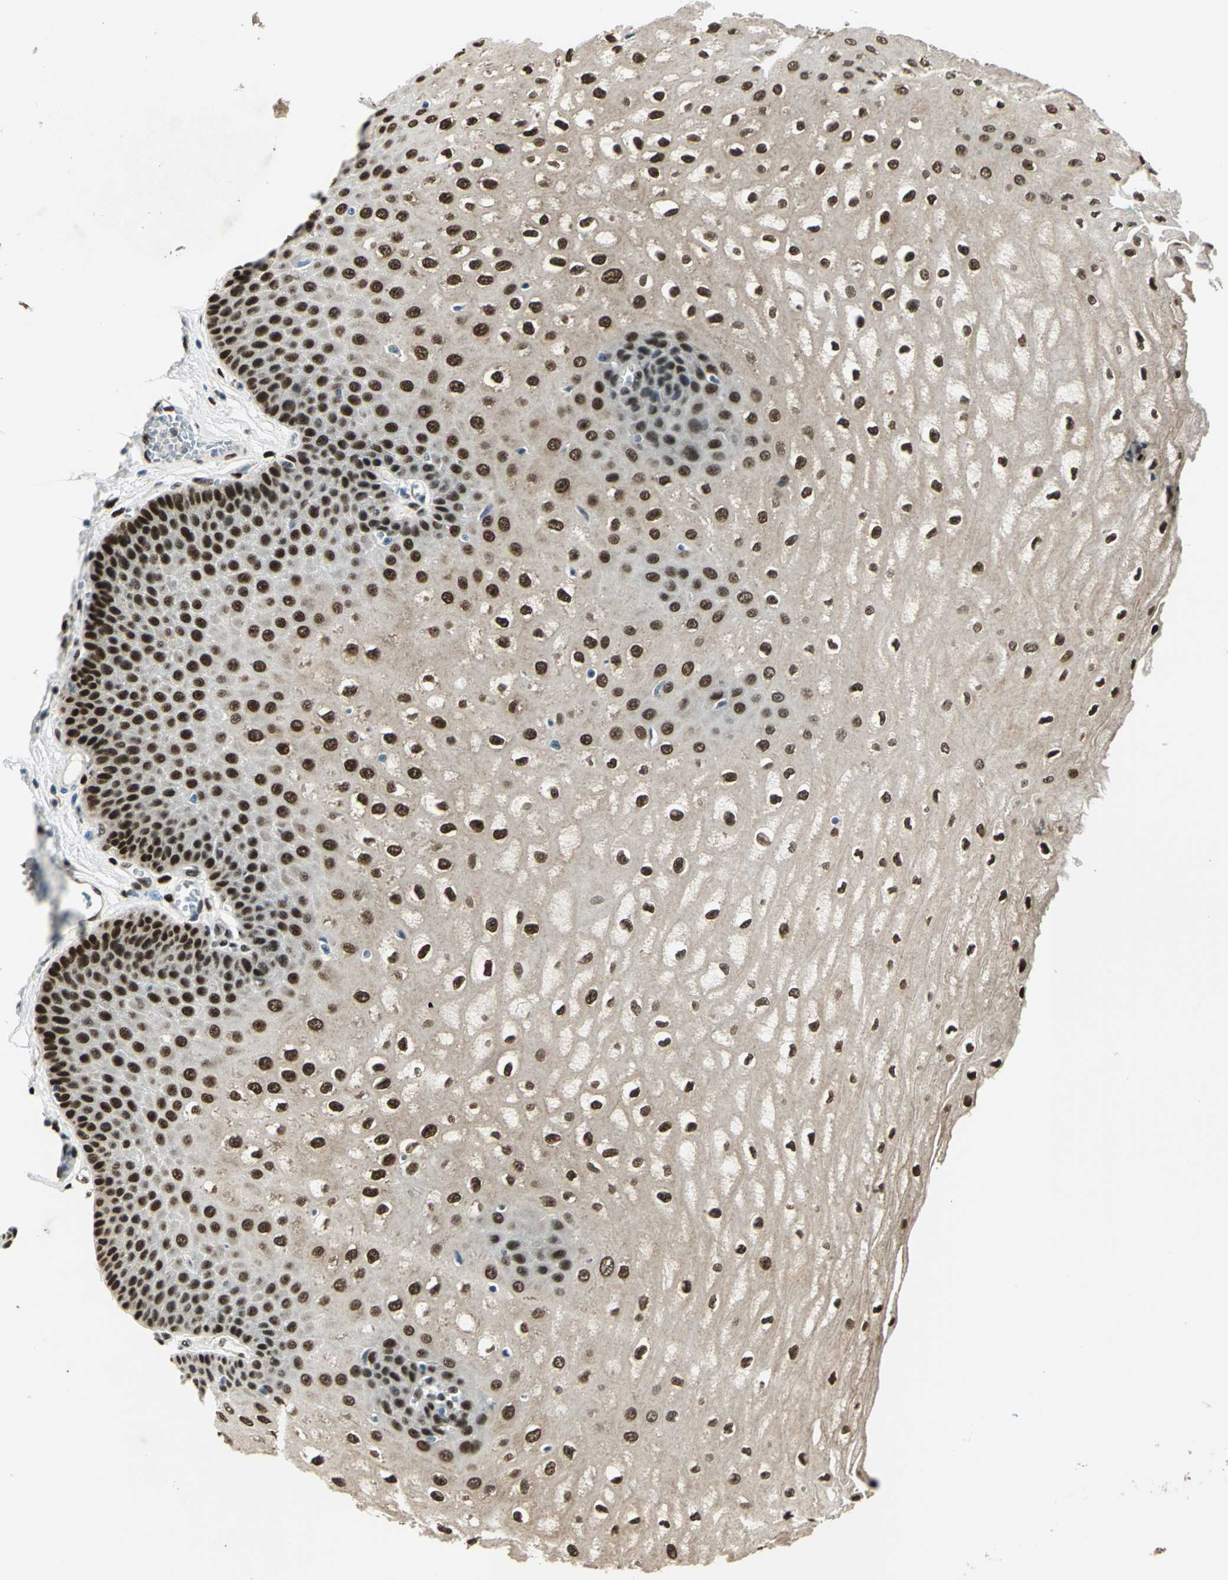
{"staining": {"intensity": "strong", "quantity": ">75%", "location": "cytoplasmic/membranous,nuclear"}, "tissue": "esophagus", "cell_type": "Squamous epithelial cells", "image_type": "normal", "snomed": [{"axis": "morphology", "description": "Normal tissue, NOS"}, {"axis": "topography", "description": "Esophagus"}], "caption": "Squamous epithelial cells reveal high levels of strong cytoplasmic/membranous,nuclear expression in about >75% of cells in benign esophagus.", "gene": "NFIA", "patient": {"sex": "male", "age": 60}}